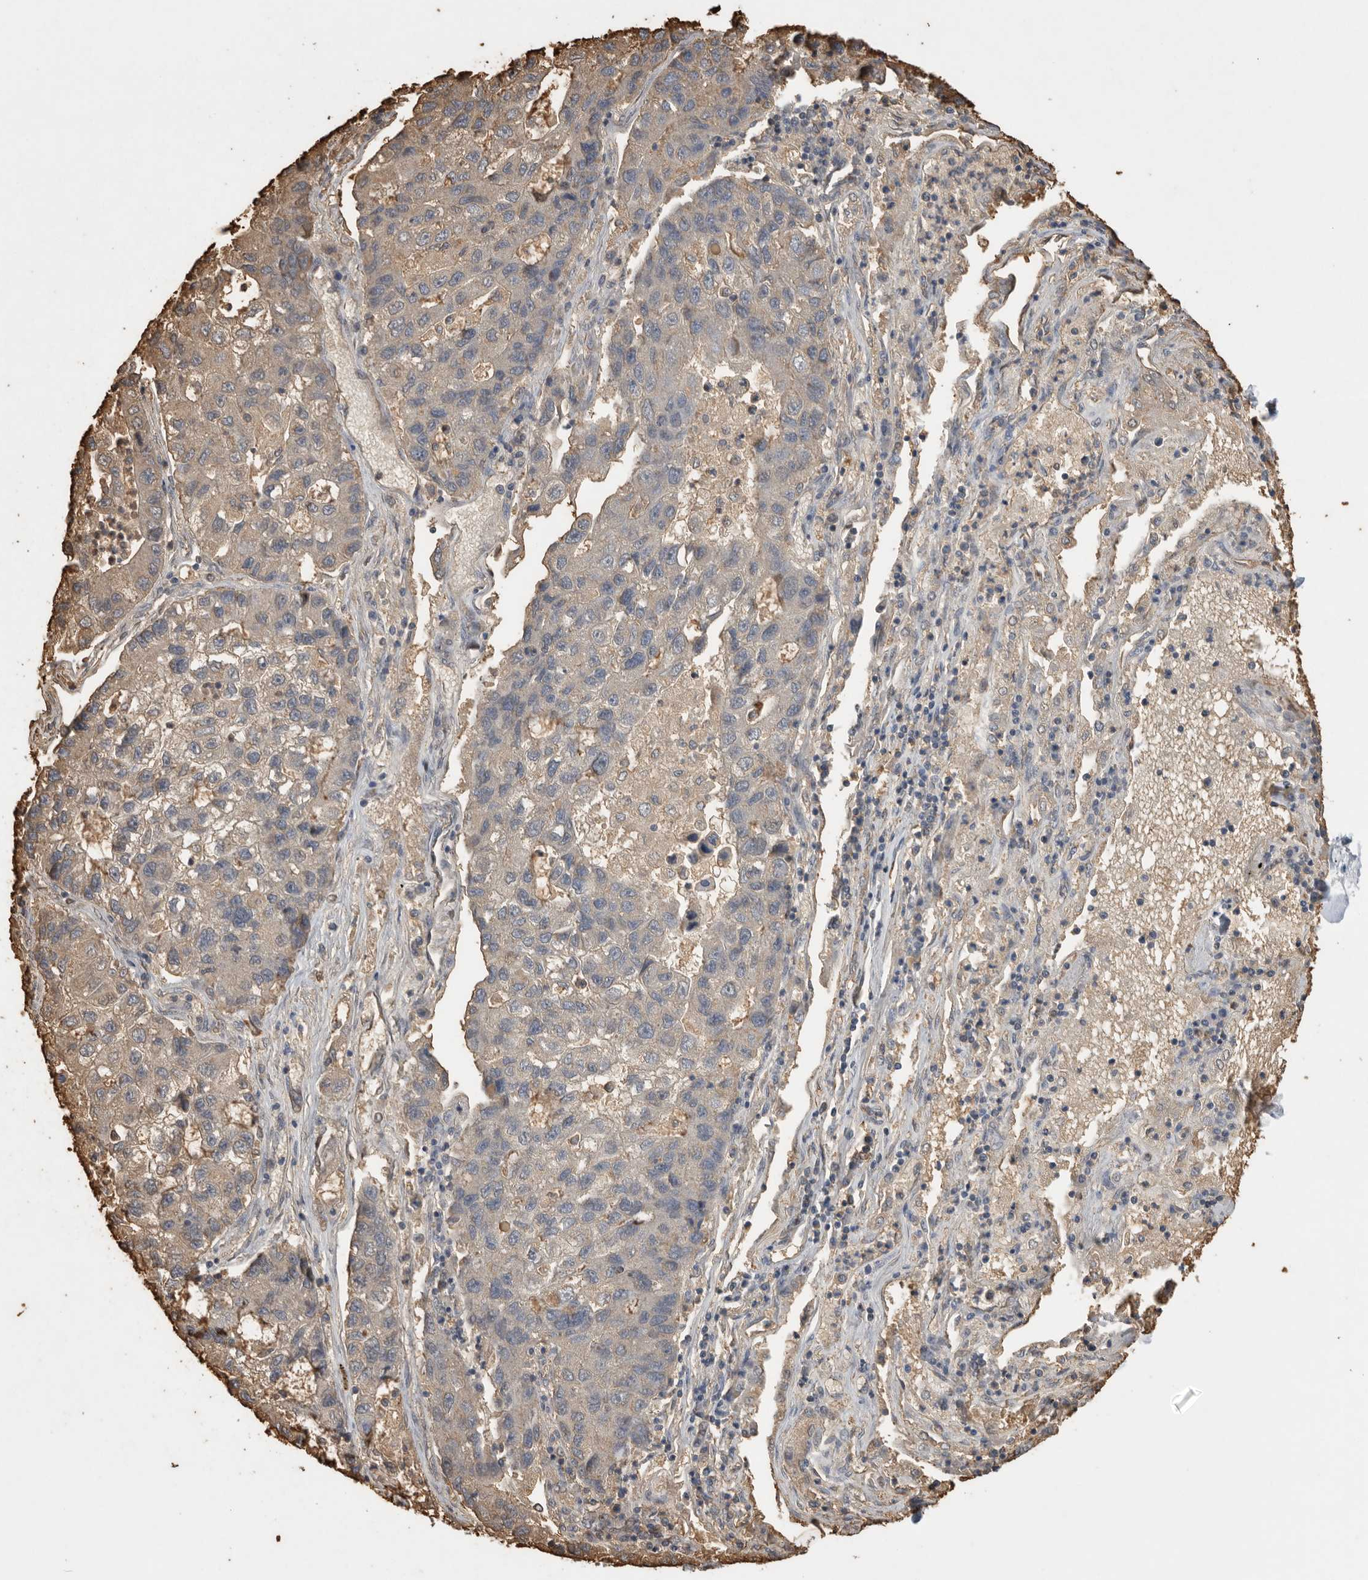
{"staining": {"intensity": "weak", "quantity": ">75%", "location": "cytoplasmic/membranous"}, "tissue": "lung cancer", "cell_type": "Tumor cells", "image_type": "cancer", "snomed": [{"axis": "morphology", "description": "Adenocarcinoma, NOS"}, {"axis": "topography", "description": "Lung"}], "caption": "Weak cytoplasmic/membranous expression for a protein is seen in approximately >75% of tumor cells of lung cancer using immunohistochemistry (IHC).", "gene": "IL27", "patient": {"sex": "female", "age": 51}}